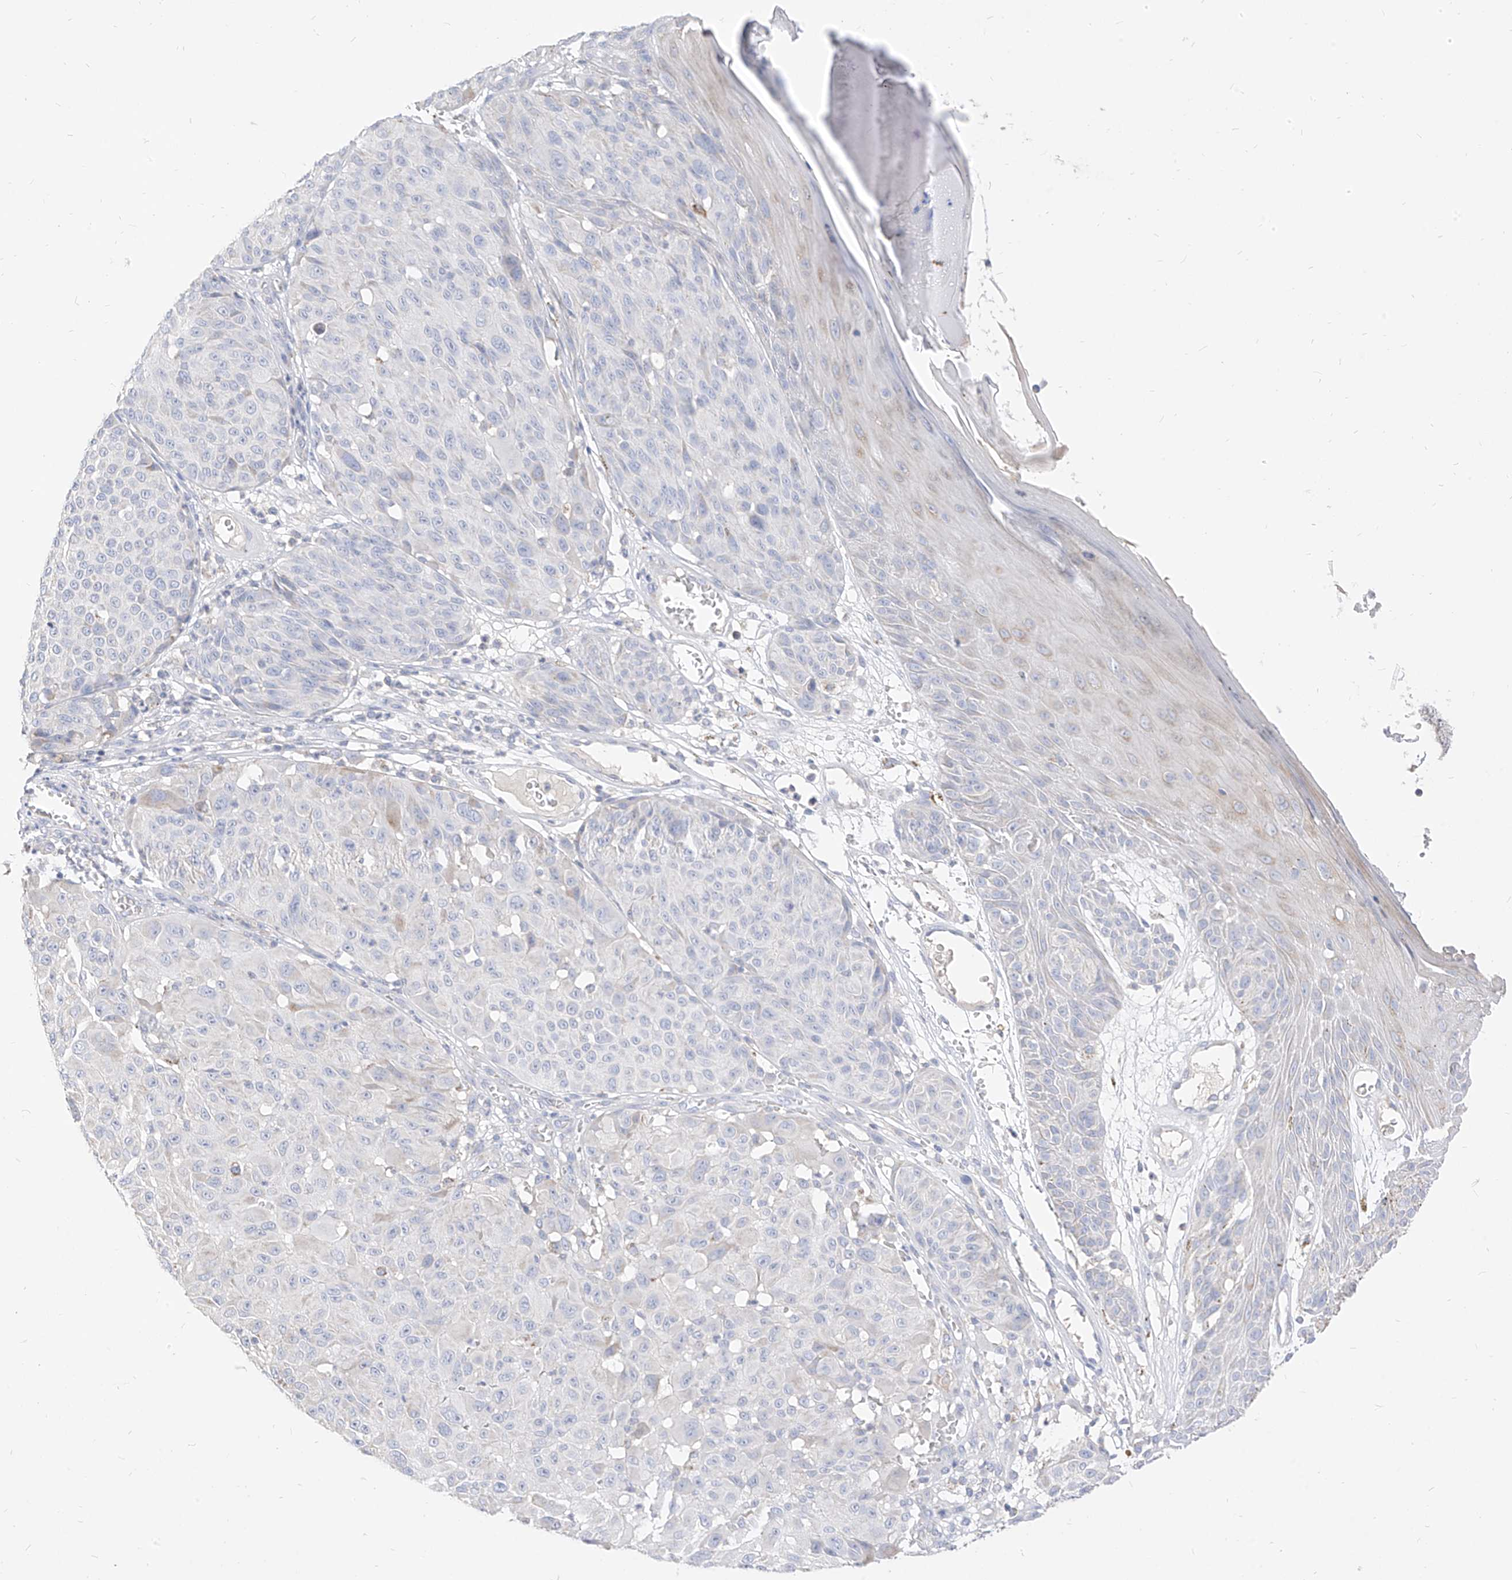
{"staining": {"intensity": "negative", "quantity": "none", "location": "none"}, "tissue": "melanoma", "cell_type": "Tumor cells", "image_type": "cancer", "snomed": [{"axis": "morphology", "description": "Malignant melanoma, NOS"}, {"axis": "topography", "description": "Skin"}], "caption": "Immunohistochemical staining of melanoma exhibits no significant positivity in tumor cells. (DAB (3,3'-diaminobenzidine) immunohistochemistry with hematoxylin counter stain).", "gene": "RASA2", "patient": {"sex": "male", "age": 83}}